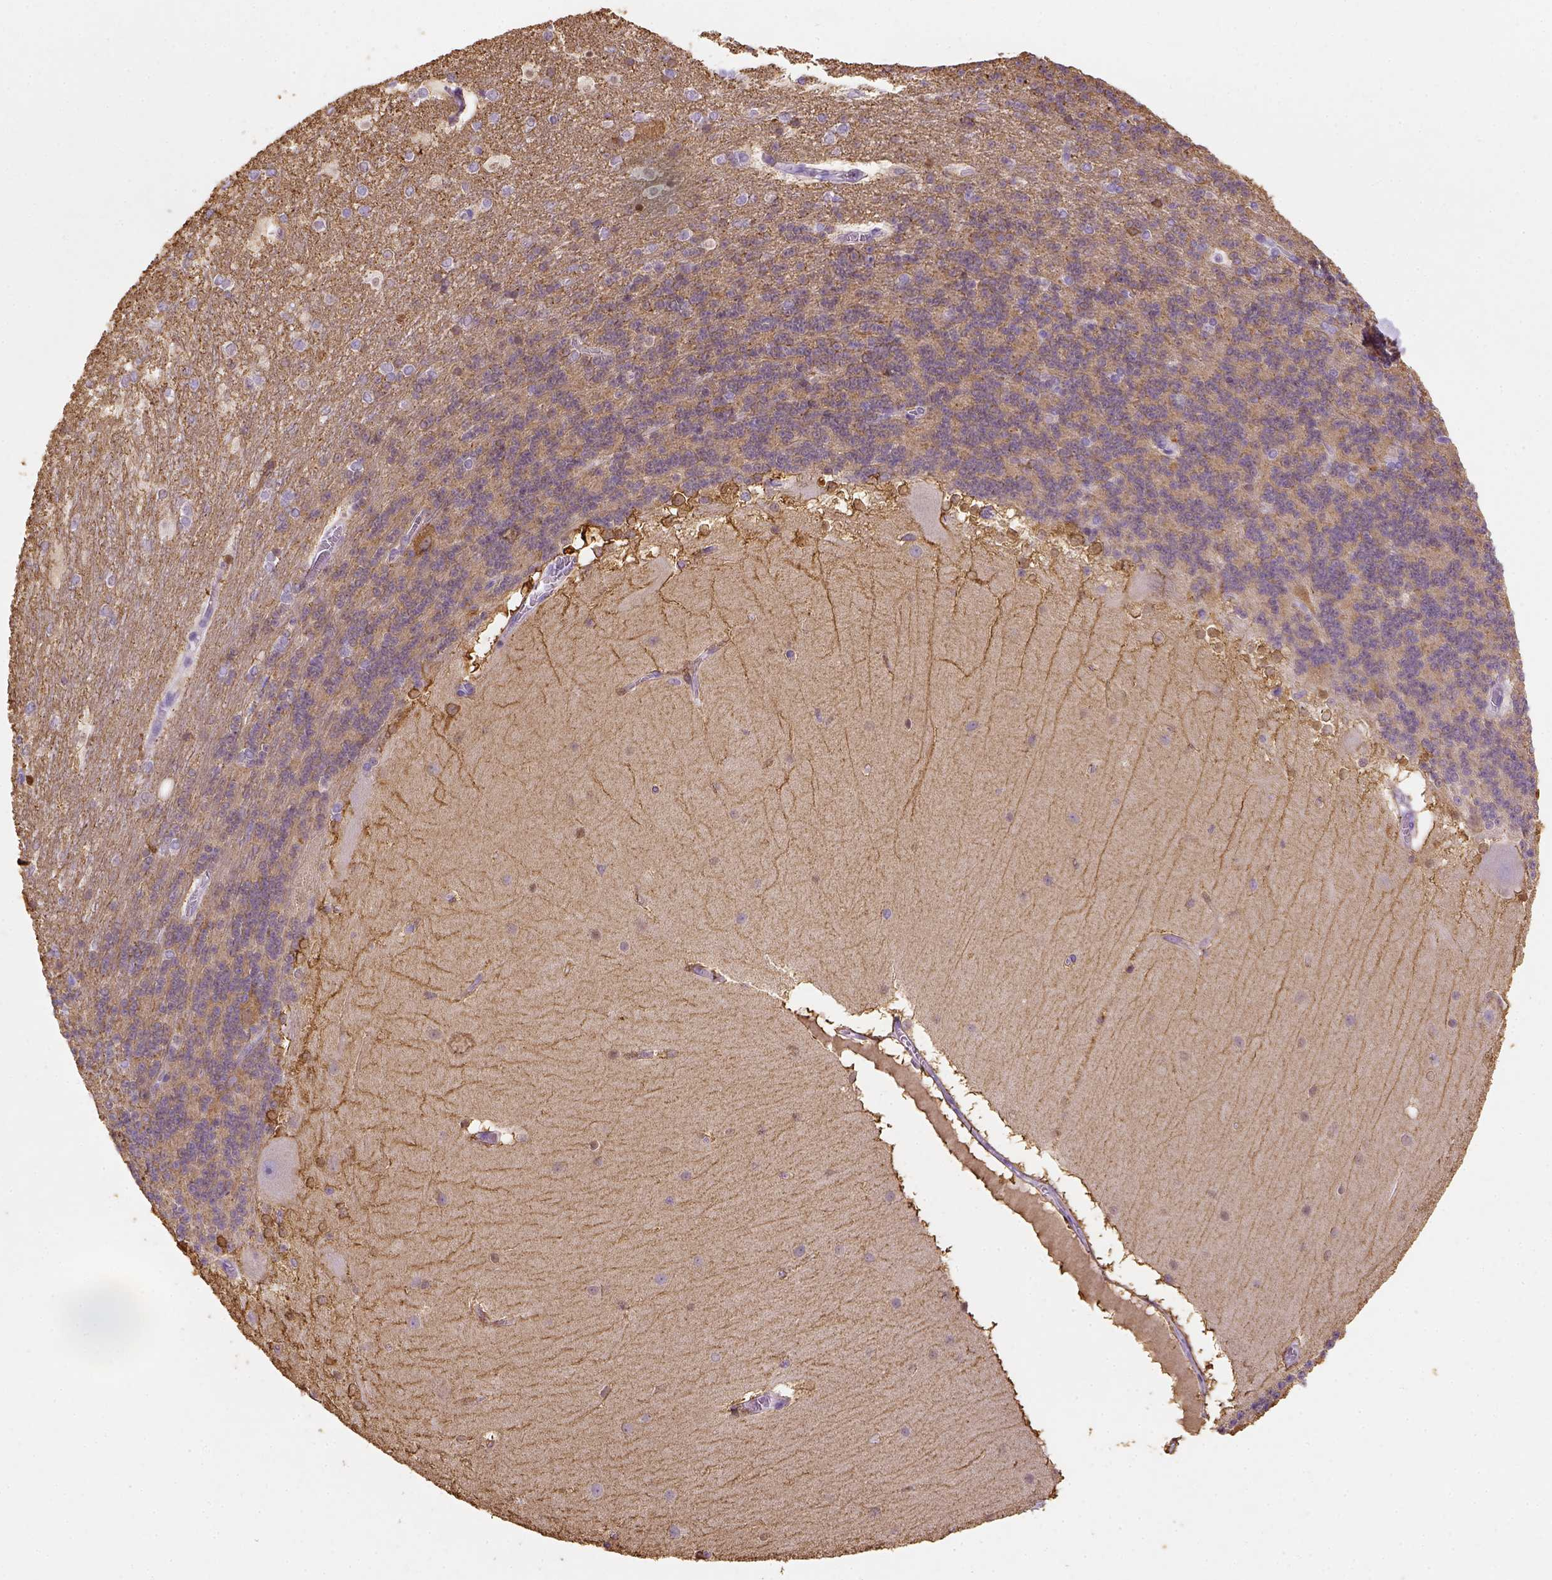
{"staining": {"intensity": "moderate", "quantity": "<25%", "location": "cytoplasmic/membranous"}, "tissue": "cerebellum", "cell_type": "Cells in granular layer", "image_type": "normal", "snomed": [{"axis": "morphology", "description": "Normal tissue, NOS"}, {"axis": "topography", "description": "Cerebellum"}], "caption": "Immunohistochemical staining of normal human cerebellum shows <25% levels of moderate cytoplasmic/membranous protein positivity in about <25% of cells in granular layer. The protein is shown in brown color, while the nuclei are stained blue.", "gene": "CACNB1", "patient": {"sex": "female", "age": 19}}